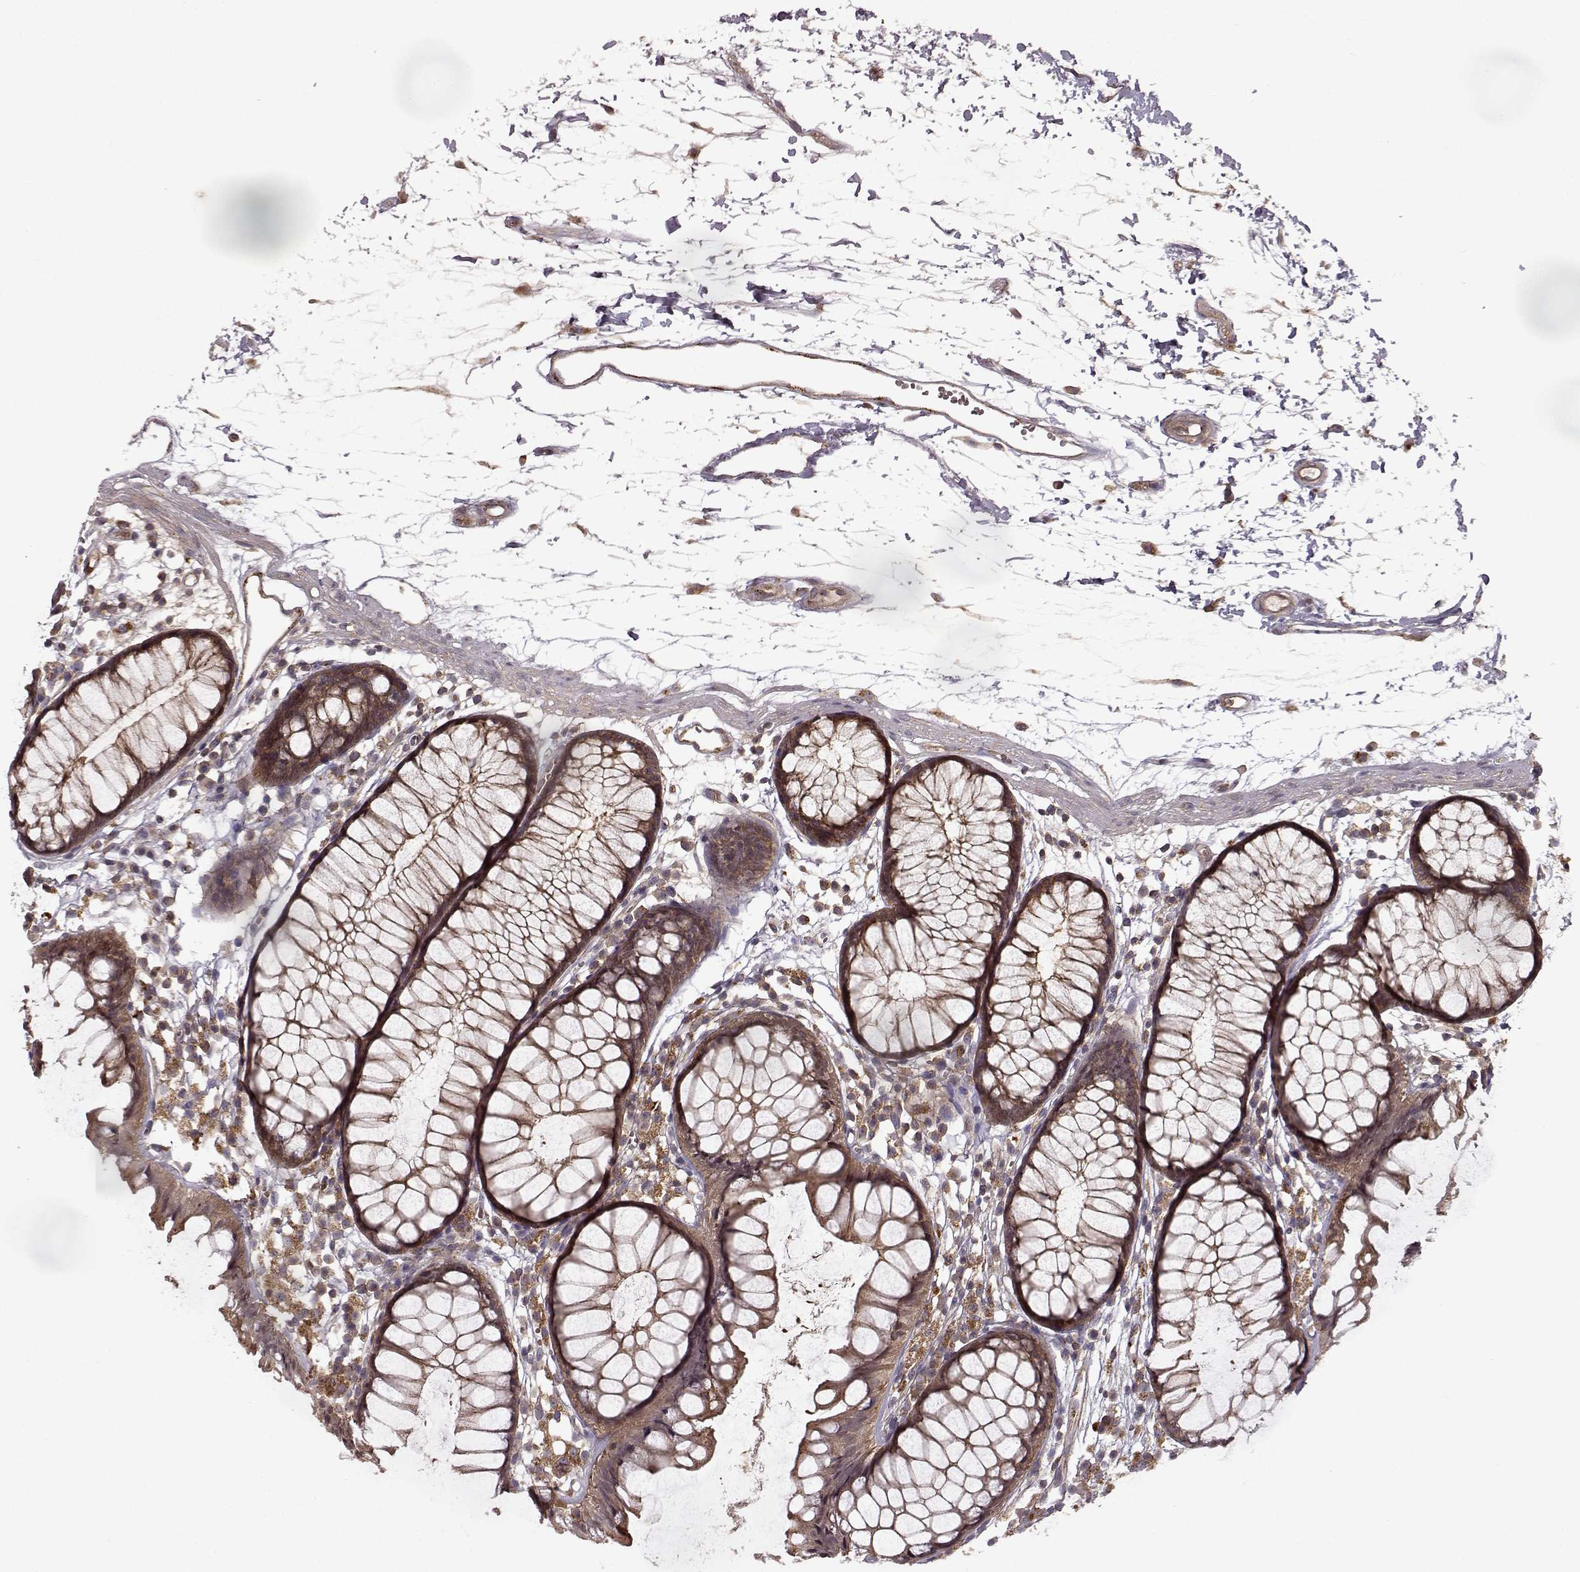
{"staining": {"intensity": "weak", "quantity": ">75%", "location": "cytoplasmic/membranous"}, "tissue": "colon", "cell_type": "Endothelial cells", "image_type": "normal", "snomed": [{"axis": "morphology", "description": "Normal tissue, NOS"}, {"axis": "morphology", "description": "Adenocarcinoma, NOS"}, {"axis": "topography", "description": "Colon"}], "caption": "Immunohistochemical staining of benign colon shows low levels of weak cytoplasmic/membranous staining in about >75% of endothelial cells.", "gene": "IFRD2", "patient": {"sex": "male", "age": 65}}